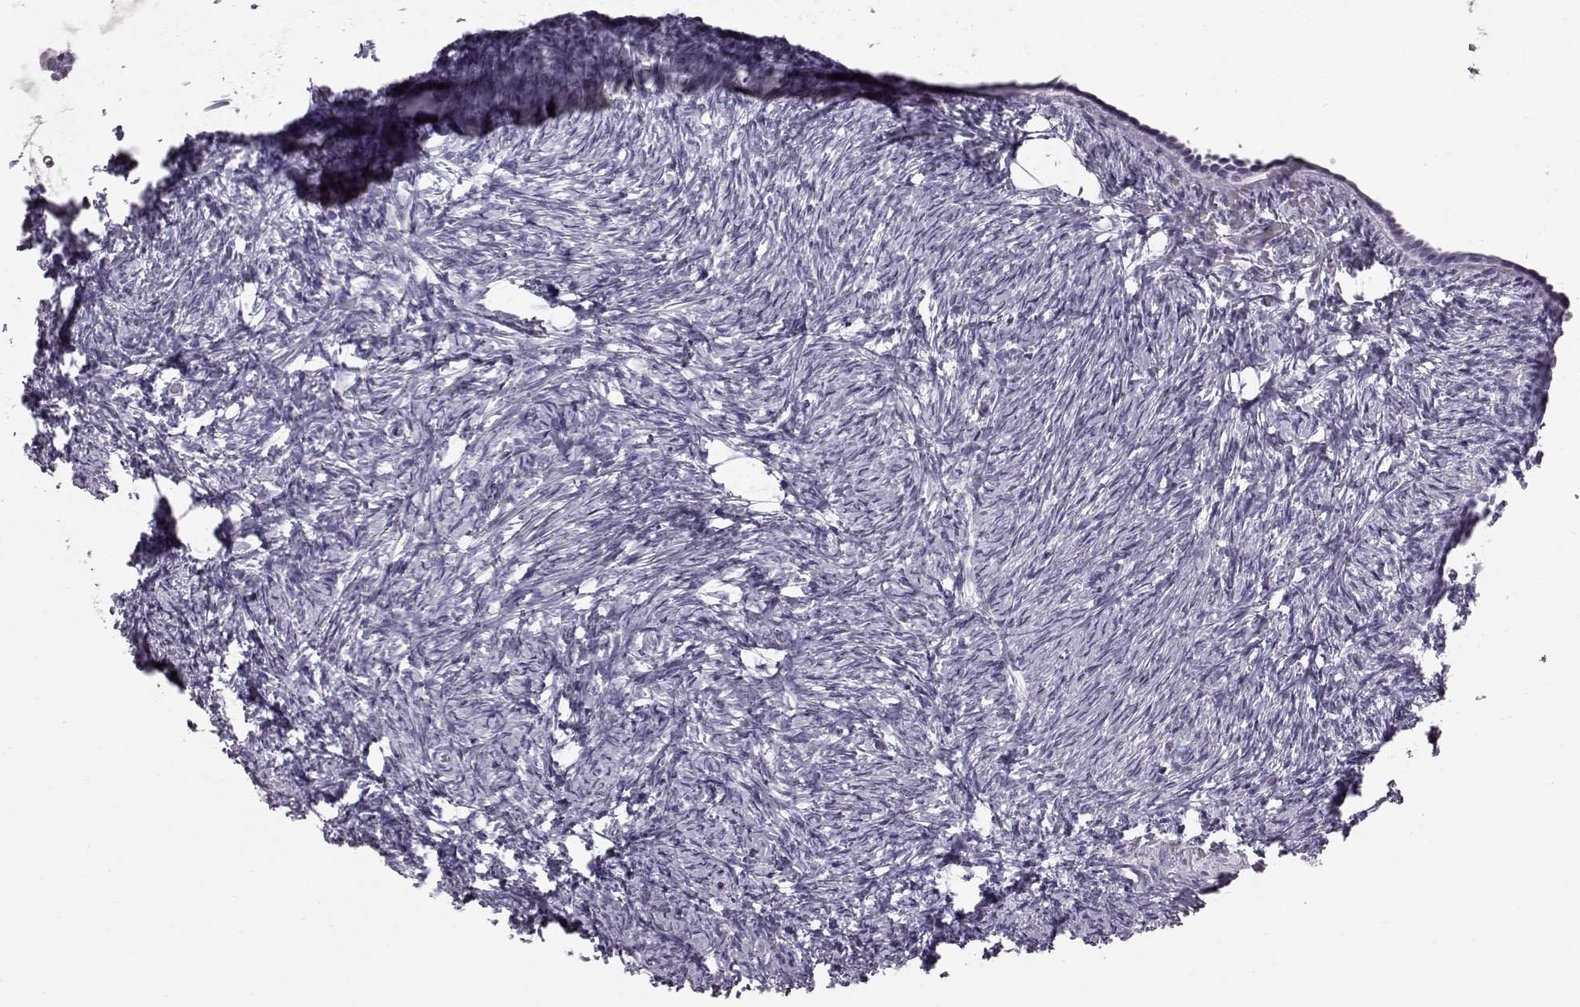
{"staining": {"intensity": "negative", "quantity": "none", "location": "none"}, "tissue": "ovary", "cell_type": "Follicle cells", "image_type": "normal", "snomed": [{"axis": "morphology", "description": "Normal tissue, NOS"}, {"axis": "topography", "description": "Ovary"}], "caption": "IHC photomicrograph of normal human ovary stained for a protein (brown), which exhibits no staining in follicle cells. (DAB (3,3'-diaminobenzidine) IHC, high magnification).", "gene": "TCHHL1", "patient": {"sex": "female", "age": 39}}